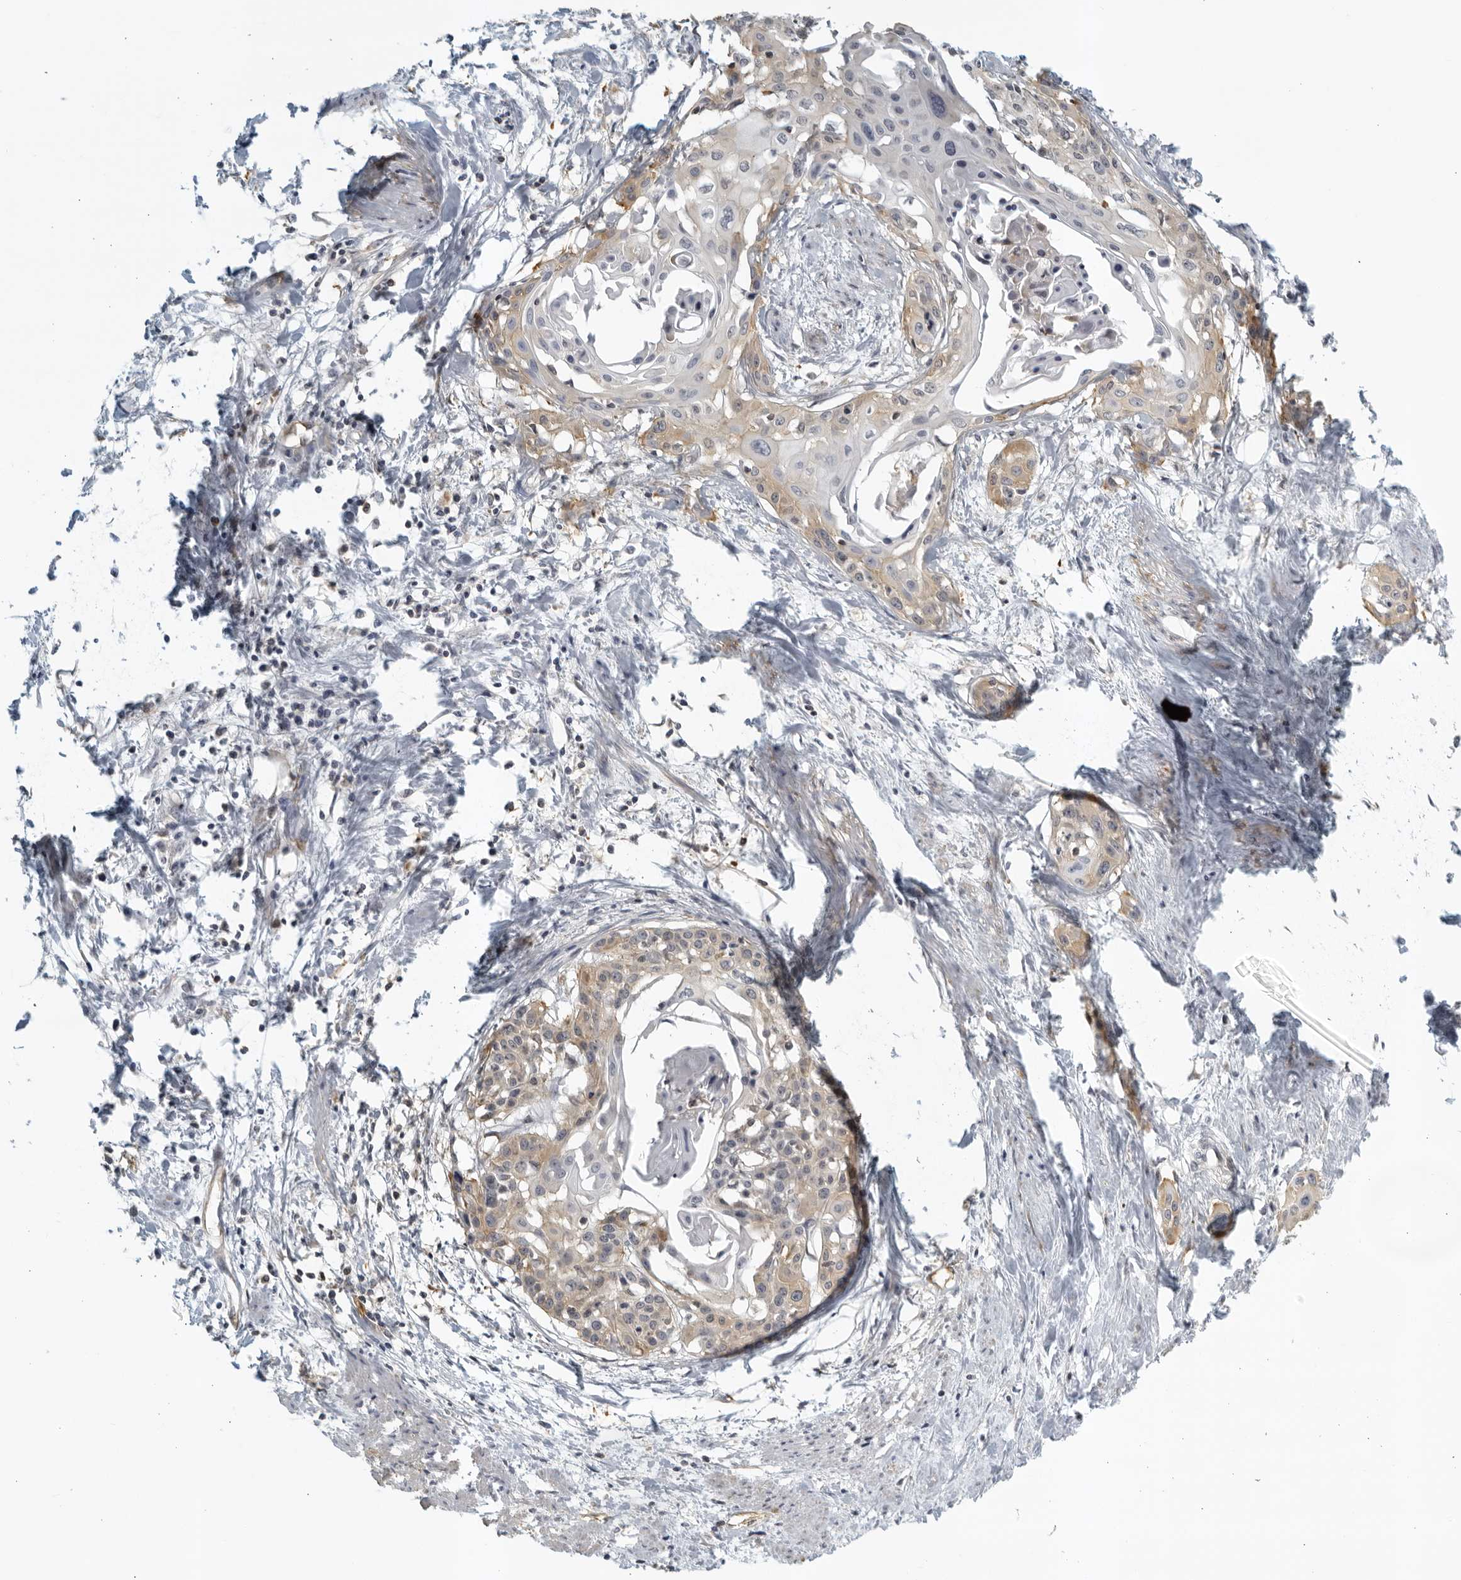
{"staining": {"intensity": "weak", "quantity": ">75%", "location": "cytoplasmic/membranous"}, "tissue": "cervical cancer", "cell_type": "Tumor cells", "image_type": "cancer", "snomed": [{"axis": "morphology", "description": "Squamous cell carcinoma, NOS"}, {"axis": "topography", "description": "Cervix"}], "caption": "There is low levels of weak cytoplasmic/membranous positivity in tumor cells of squamous cell carcinoma (cervical), as demonstrated by immunohistochemical staining (brown color).", "gene": "SERTAD4", "patient": {"sex": "female", "age": 57}}